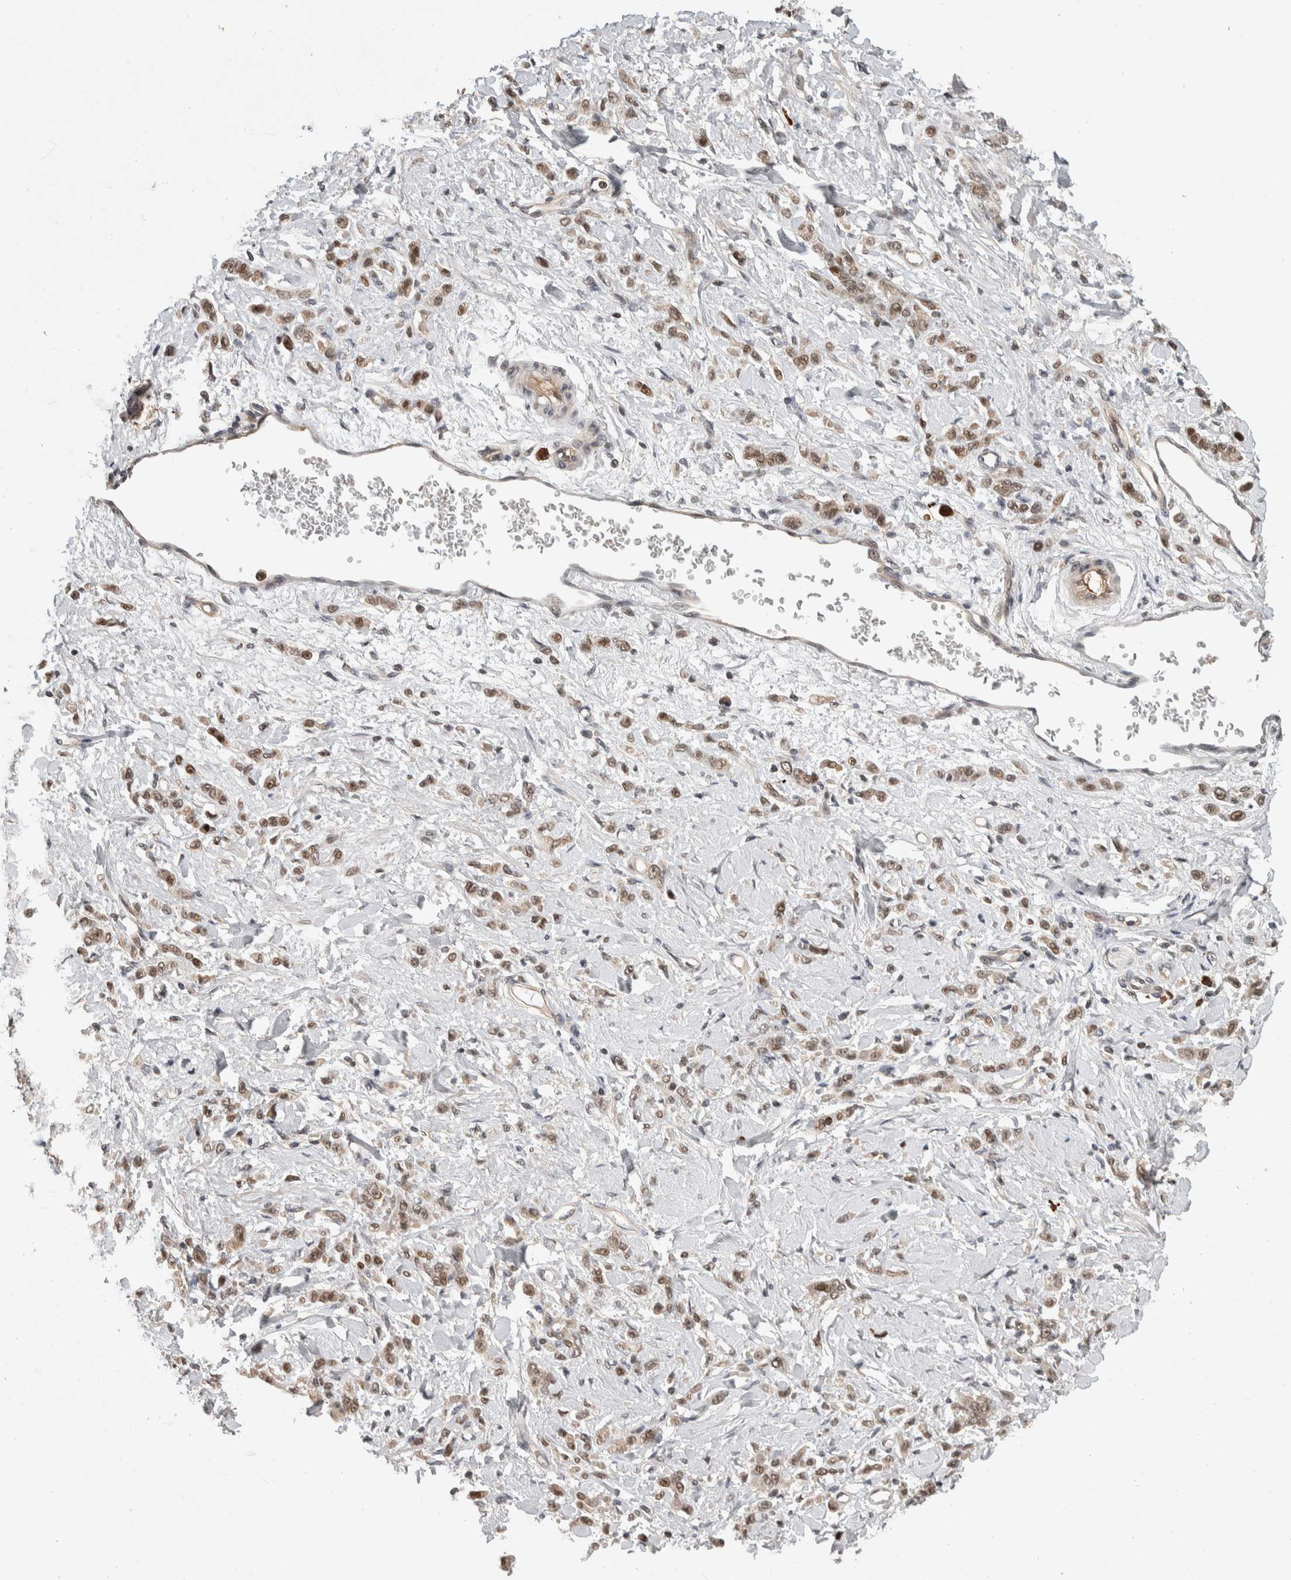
{"staining": {"intensity": "moderate", "quantity": ">75%", "location": "nuclear"}, "tissue": "stomach cancer", "cell_type": "Tumor cells", "image_type": "cancer", "snomed": [{"axis": "morphology", "description": "Normal tissue, NOS"}, {"axis": "morphology", "description": "Adenocarcinoma, NOS"}, {"axis": "topography", "description": "Stomach"}], "caption": "Immunohistochemistry of human stomach adenocarcinoma shows medium levels of moderate nuclear staining in about >75% of tumor cells.", "gene": "ZNF592", "patient": {"sex": "male", "age": 82}}